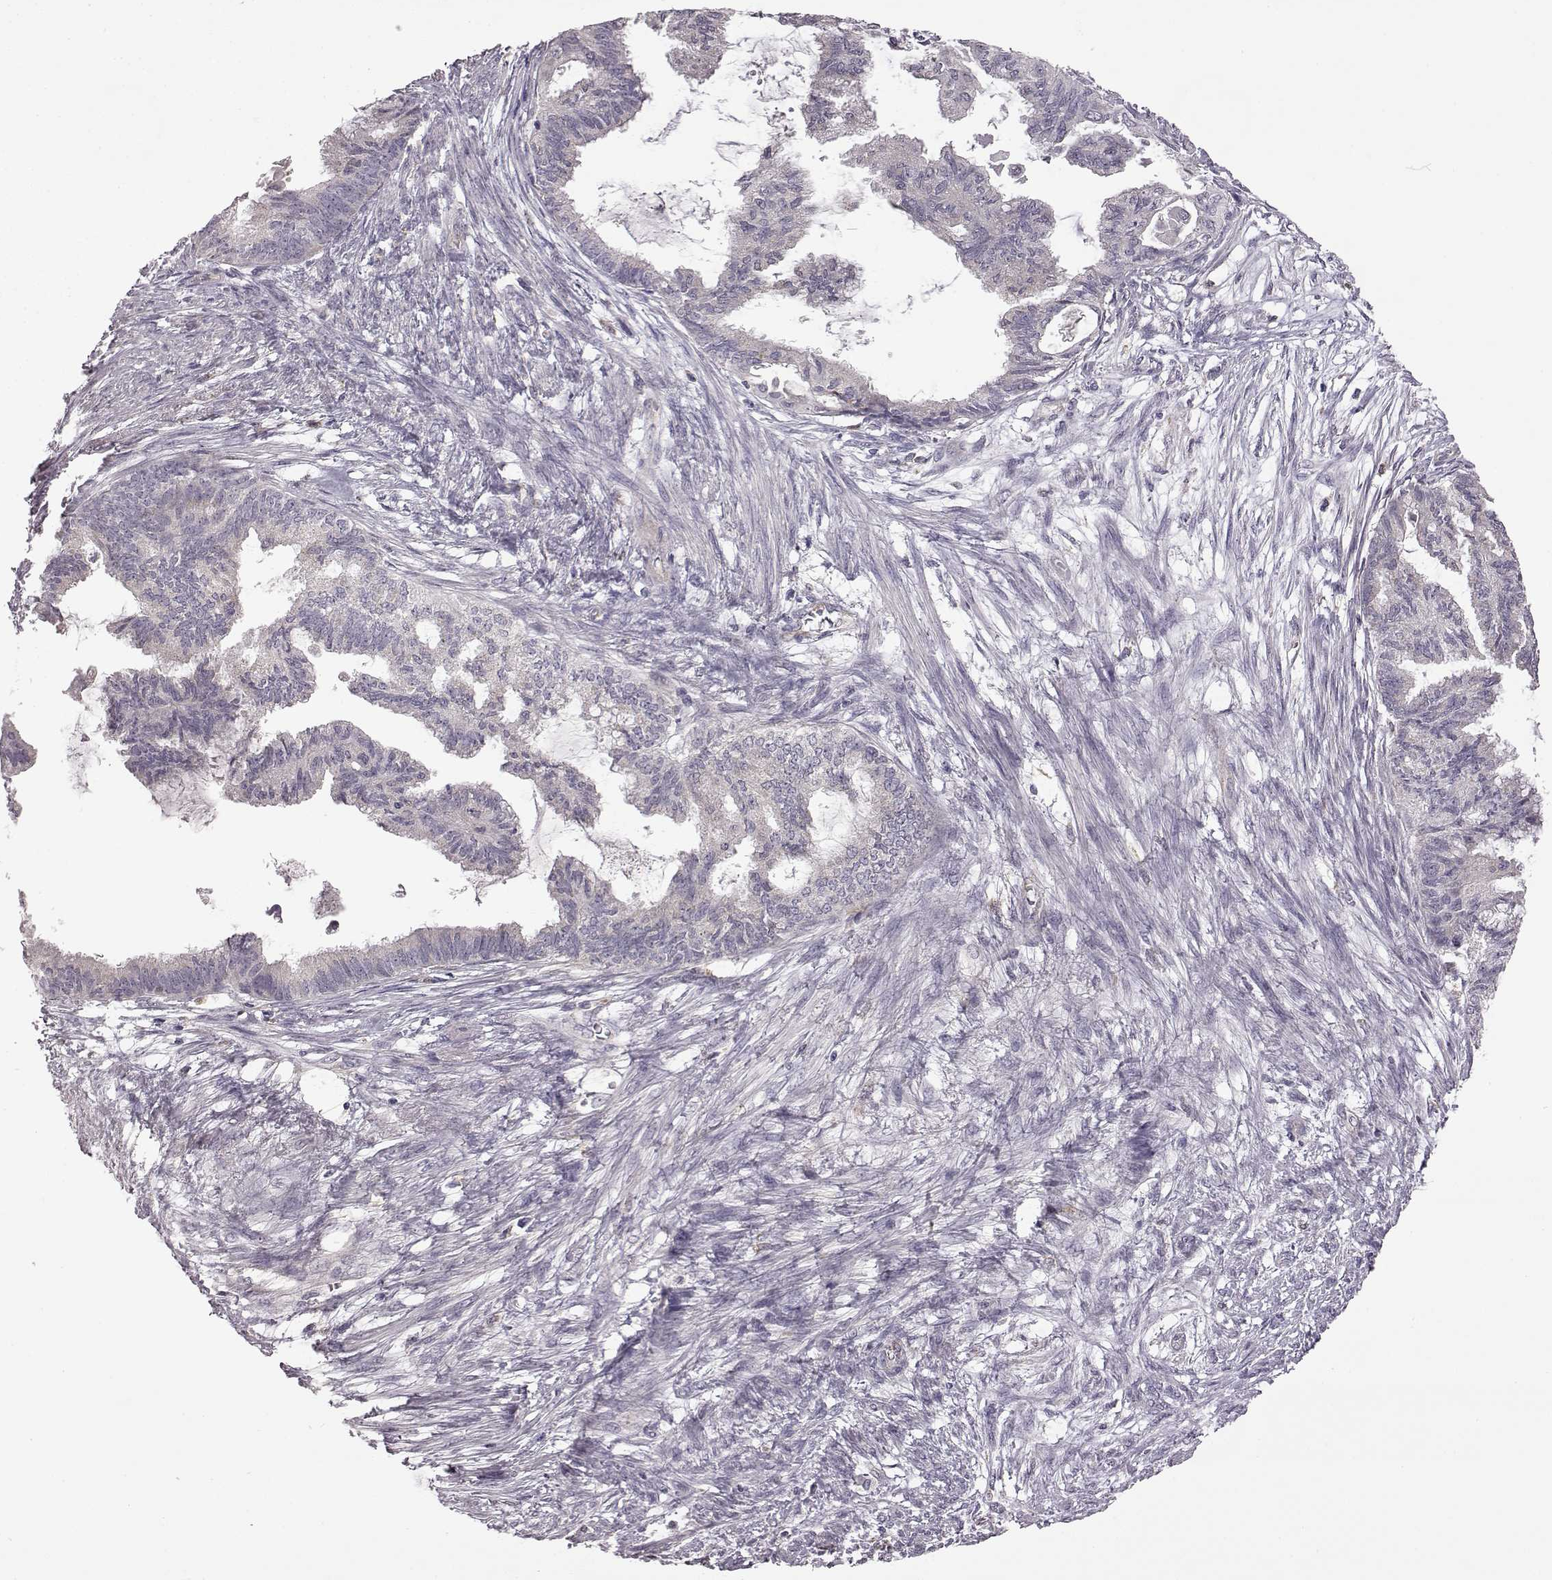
{"staining": {"intensity": "negative", "quantity": "none", "location": "none"}, "tissue": "endometrial cancer", "cell_type": "Tumor cells", "image_type": "cancer", "snomed": [{"axis": "morphology", "description": "Adenocarcinoma, NOS"}, {"axis": "topography", "description": "Endometrium"}], "caption": "IHC of human endometrial cancer reveals no expression in tumor cells.", "gene": "B3GNT6", "patient": {"sex": "female", "age": 86}}